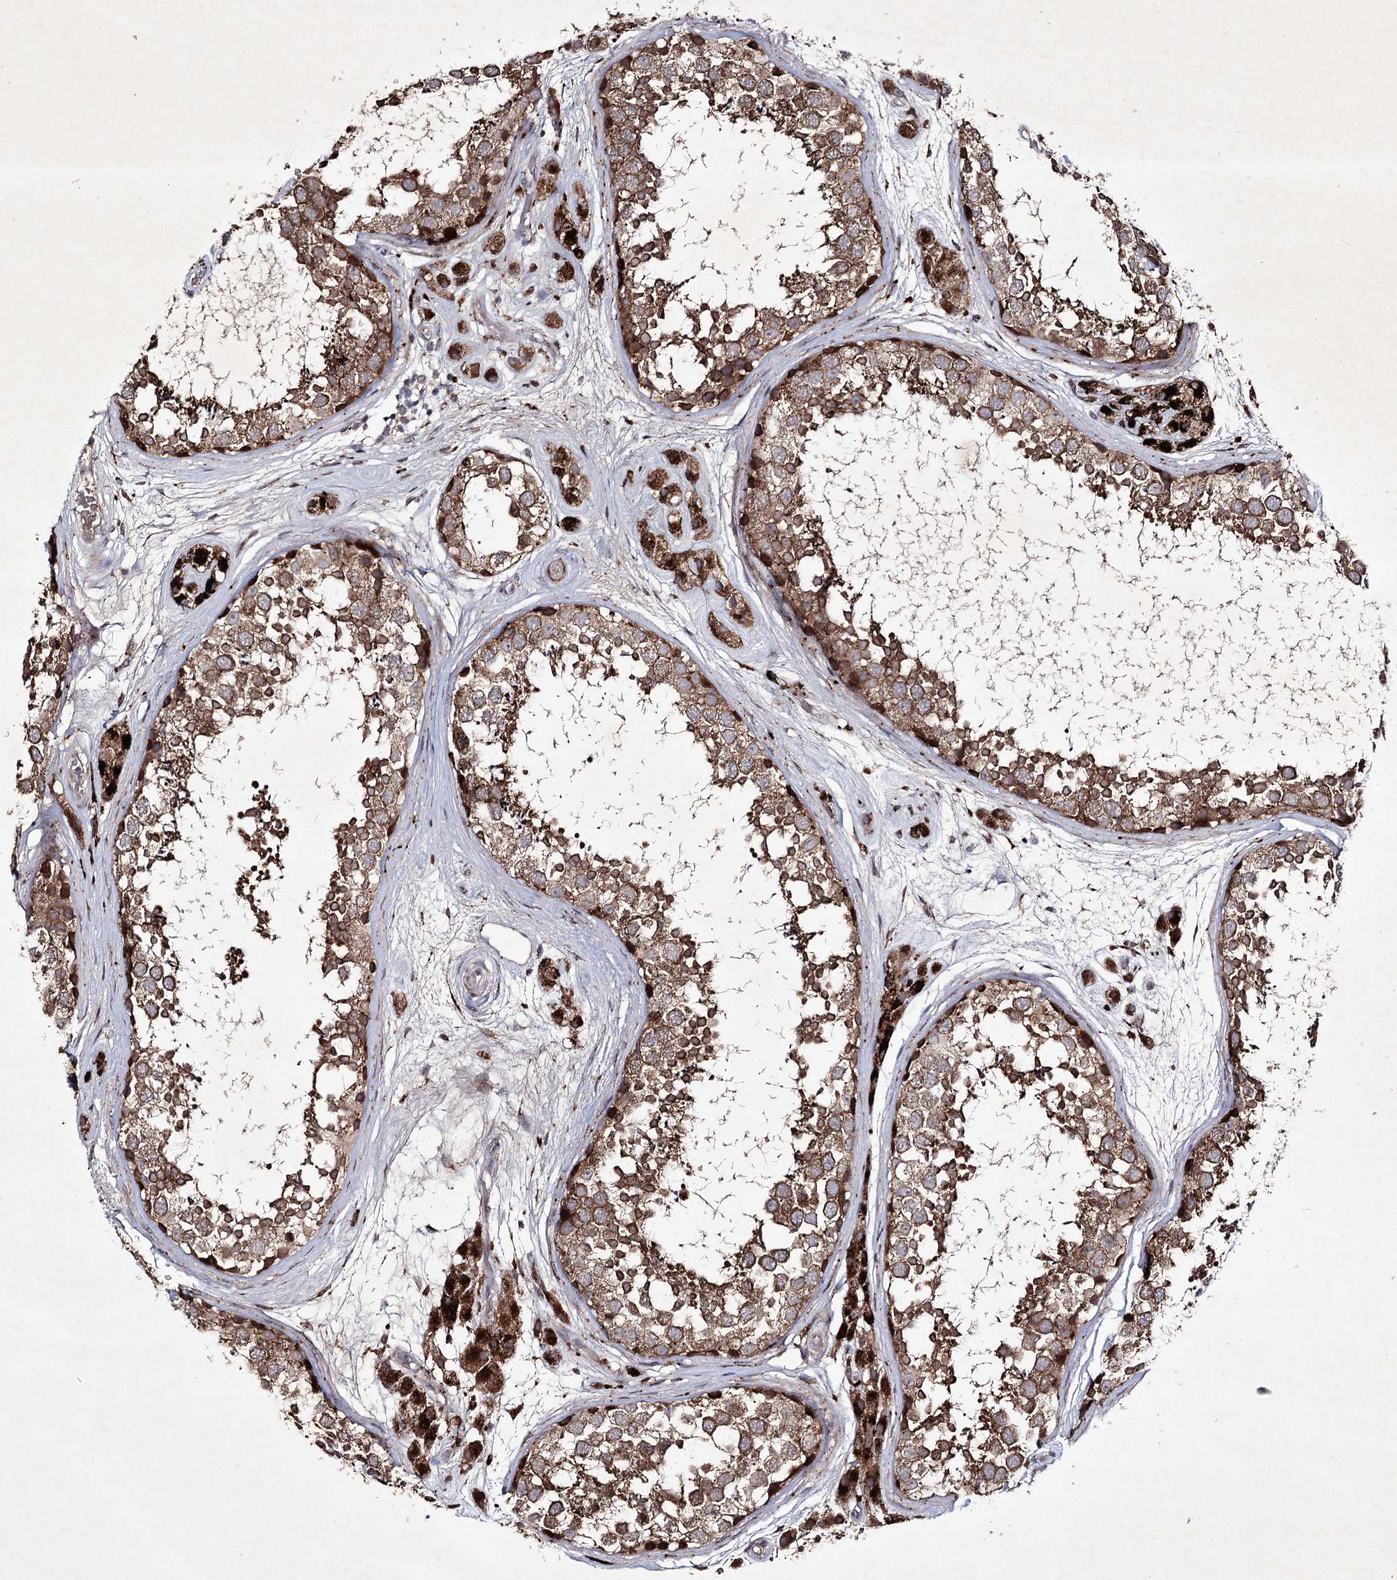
{"staining": {"intensity": "moderate", "quantity": ">75%", "location": "cytoplasmic/membranous"}, "tissue": "testis", "cell_type": "Cells in seminiferous ducts", "image_type": "normal", "snomed": [{"axis": "morphology", "description": "Normal tissue, NOS"}, {"axis": "topography", "description": "Testis"}], "caption": "A photomicrograph of human testis stained for a protein displays moderate cytoplasmic/membranous brown staining in cells in seminiferous ducts. Nuclei are stained in blue.", "gene": "ALG9", "patient": {"sex": "male", "age": 56}}